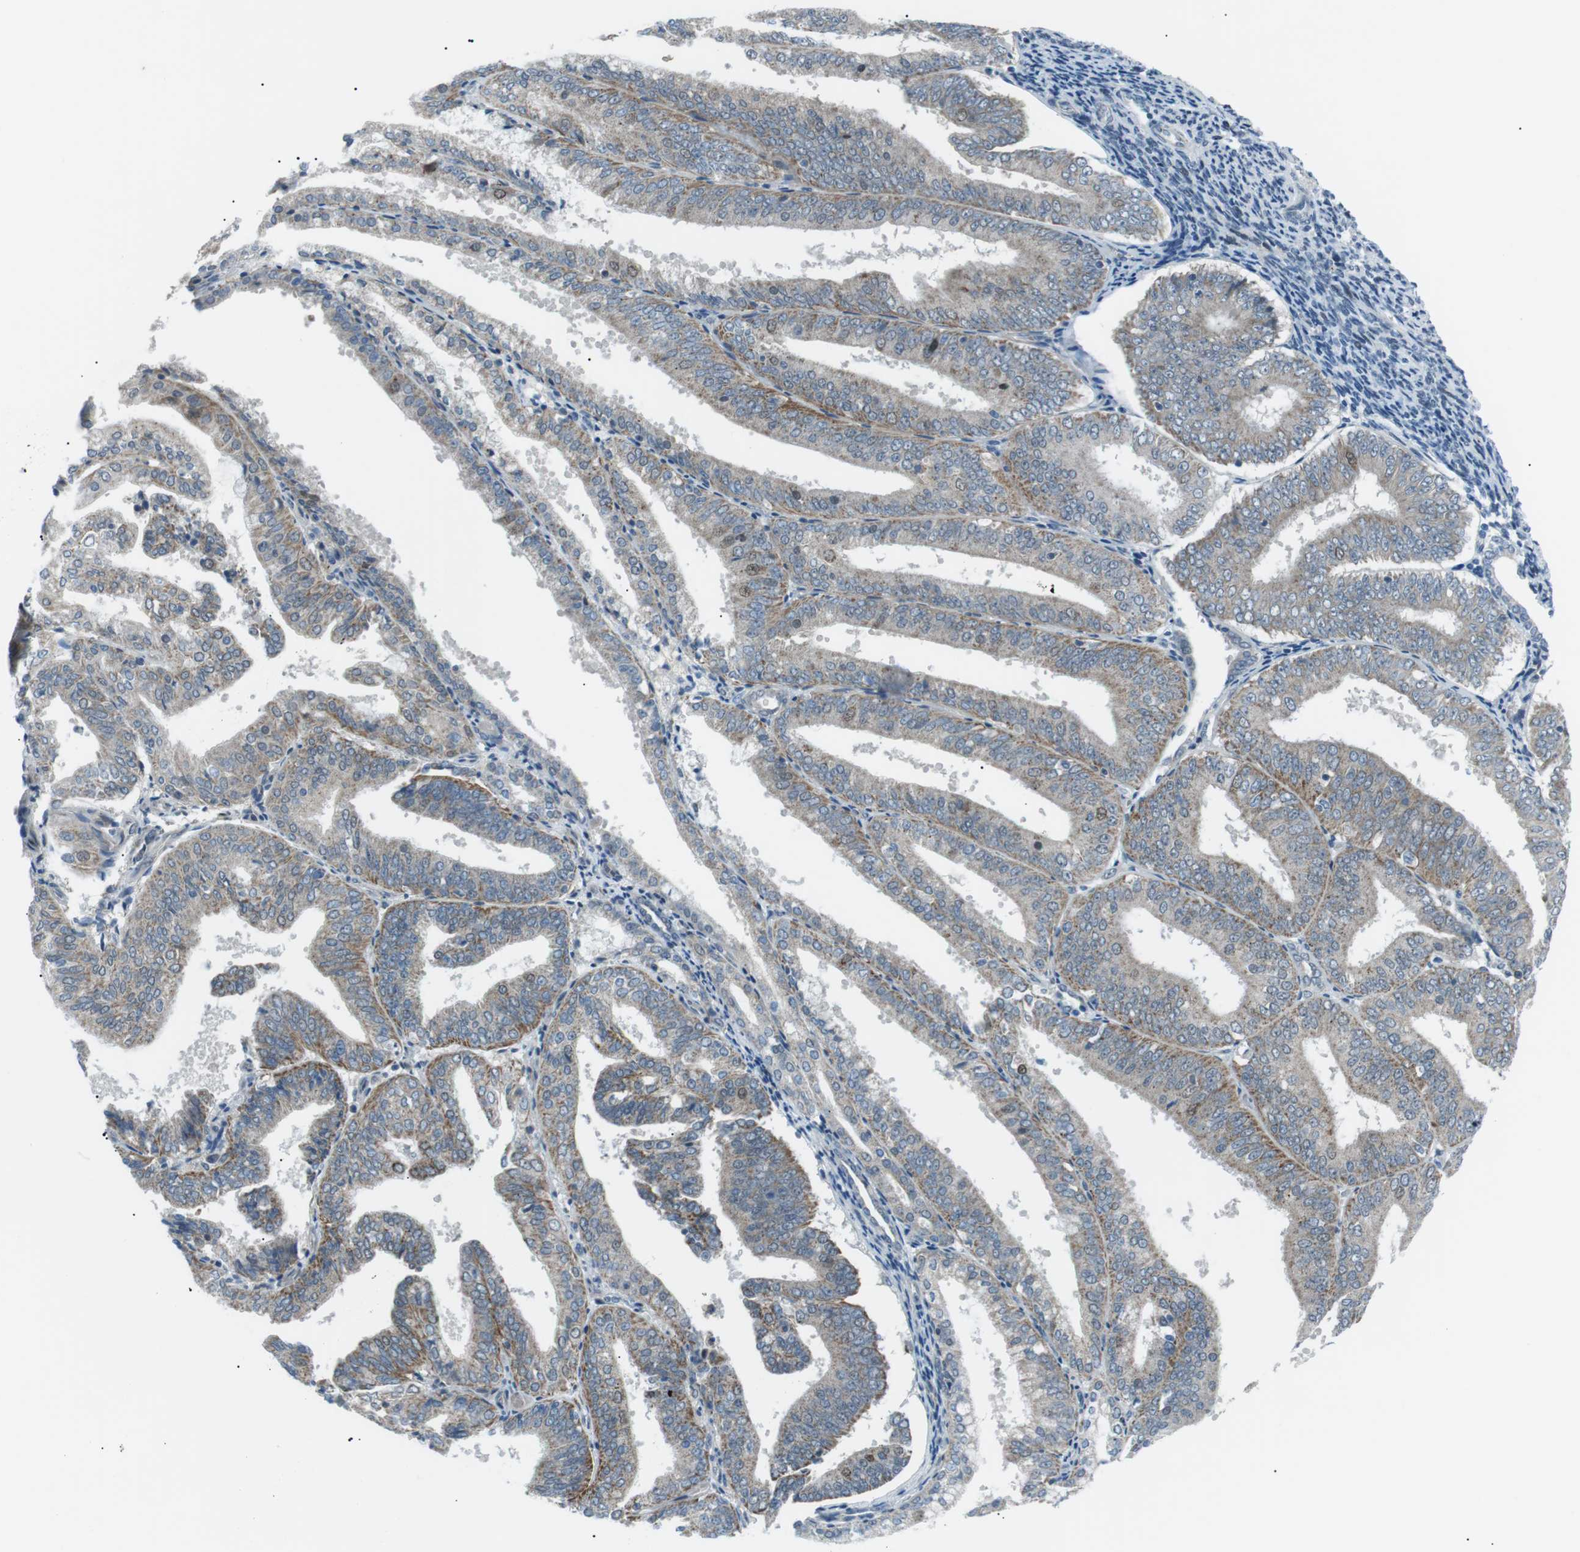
{"staining": {"intensity": "moderate", "quantity": "<25%", "location": "cytoplasmic/membranous"}, "tissue": "endometrial cancer", "cell_type": "Tumor cells", "image_type": "cancer", "snomed": [{"axis": "morphology", "description": "Adenocarcinoma, NOS"}, {"axis": "topography", "description": "Endometrium"}], "caption": "Immunohistochemical staining of adenocarcinoma (endometrial) shows moderate cytoplasmic/membranous protein staining in approximately <25% of tumor cells. Using DAB (3,3'-diaminobenzidine) (brown) and hematoxylin (blue) stains, captured at high magnification using brightfield microscopy.", "gene": "ARID5B", "patient": {"sex": "female", "age": 63}}